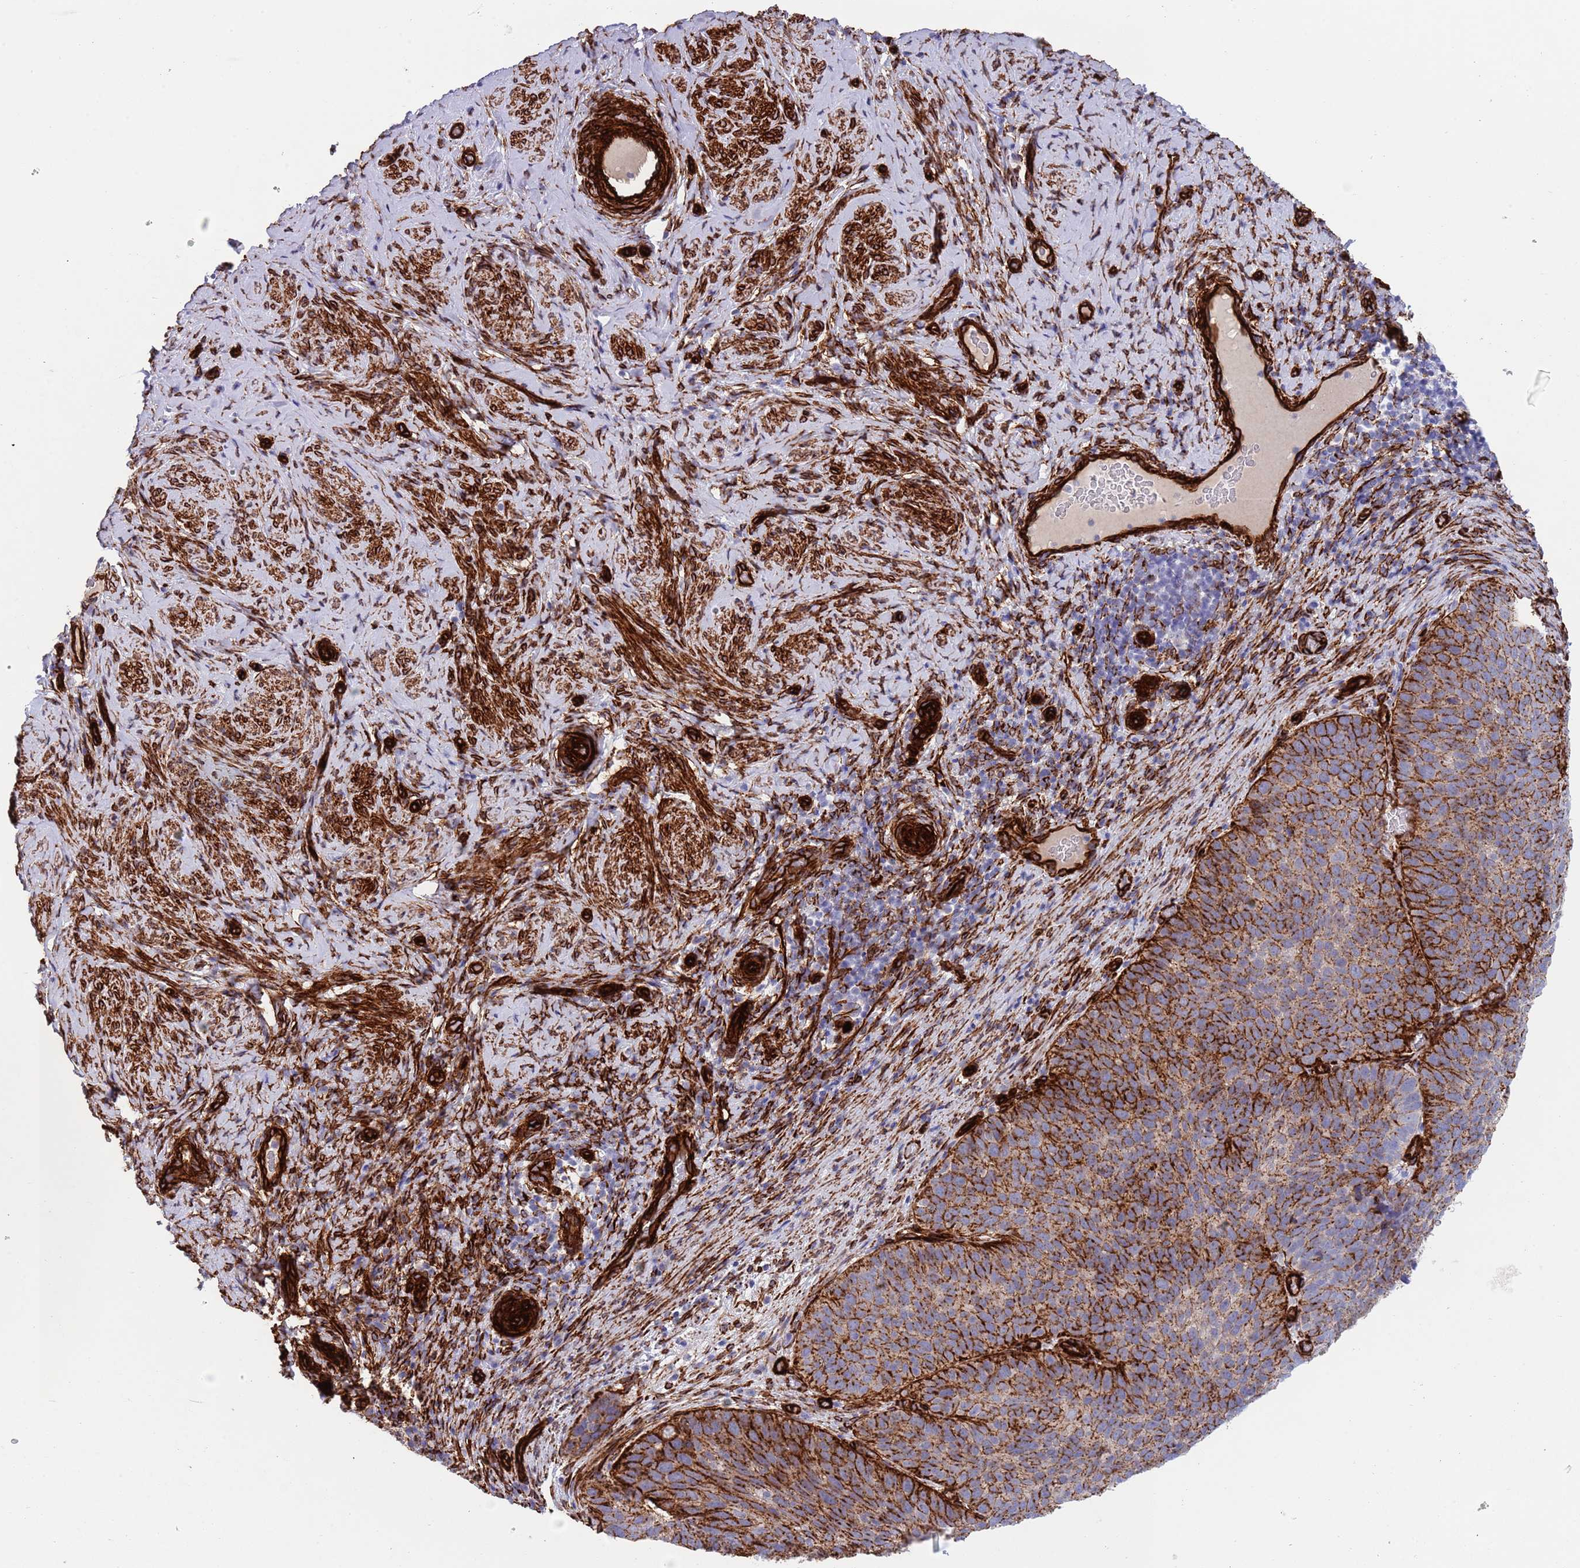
{"staining": {"intensity": "strong", "quantity": "25%-75%", "location": "cytoplasmic/membranous"}, "tissue": "cervical cancer", "cell_type": "Tumor cells", "image_type": "cancer", "snomed": [{"axis": "morphology", "description": "Squamous cell carcinoma, NOS"}, {"axis": "topography", "description": "Cervix"}], "caption": "Immunohistochemical staining of cervical cancer demonstrates high levels of strong cytoplasmic/membranous expression in approximately 25%-75% of tumor cells. The staining is performed using DAB (3,3'-diaminobenzidine) brown chromogen to label protein expression. The nuclei are counter-stained blue using hematoxylin.", "gene": "CAV2", "patient": {"sex": "female", "age": 80}}